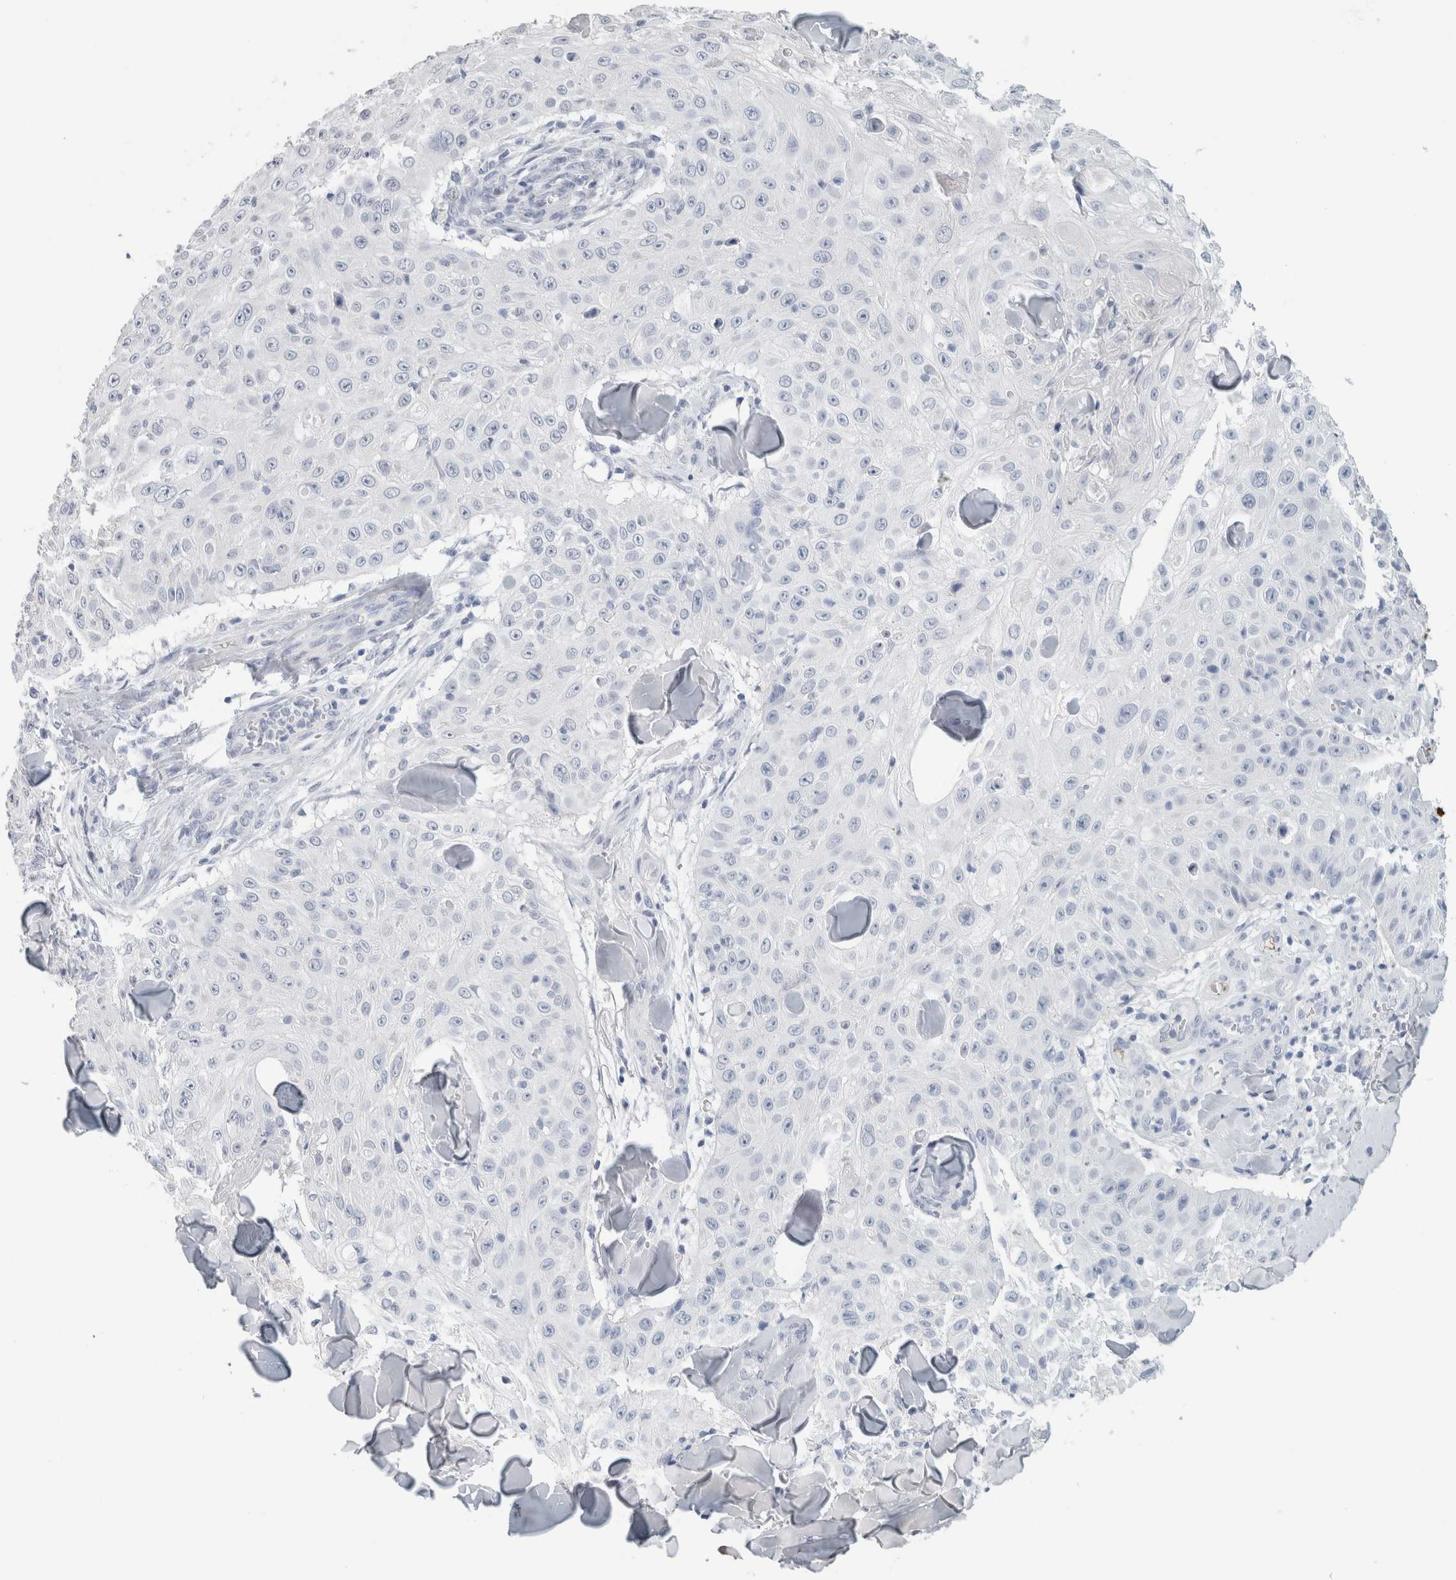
{"staining": {"intensity": "negative", "quantity": "none", "location": "none"}, "tissue": "skin cancer", "cell_type": "Tumor cells", "image_type": "cancer", "snomed": [{"axis": "morphology", "description": "Squamous cell carcinoma, NOS"}, {"axis": "topography", "description": "Skin"}], "caption": "An IHC micrograph of skin cancer (squamous cell carcinoma) is shown. There is no staining in tumor cells of skin cancer (squamous cell carcinoma).", "gene": "IL6", "patient": {"sex": "male", "age": 86}}